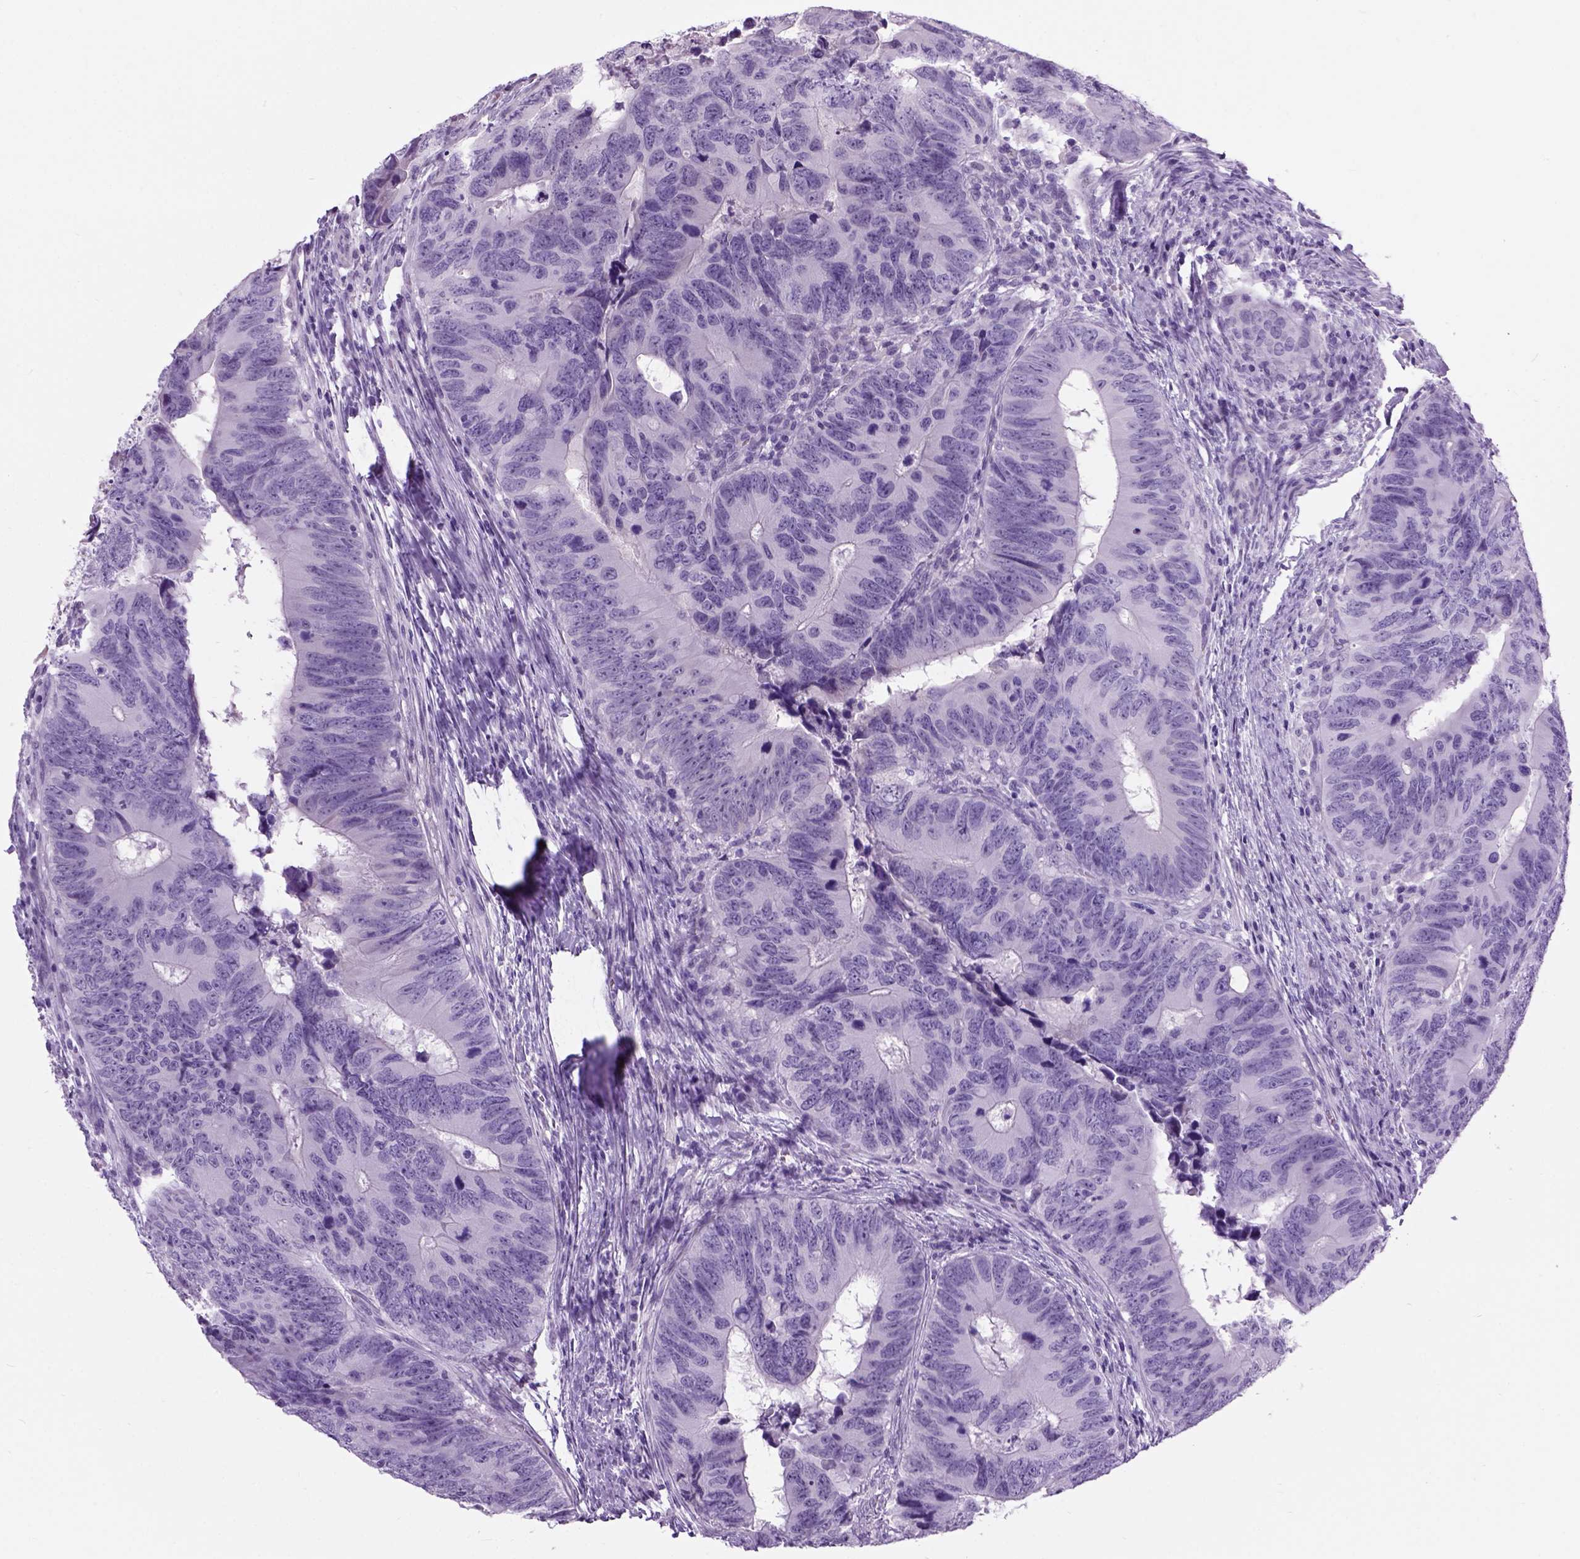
{"staining": {"intensity": "negative", "quantity": "none", "location": "none"}, "tissue": "colorectal cancer", "cell_type": "Tumor cells", "image_type": "cancer", "snomed": [{"axis": "morphology", "description": "Adenocarcinoma, NOS"}, {"axis": "topography", "description": "Colon"}], "caption": "A high-resolution micrograph shows IHC staining of colorectal adenocarcinoma, which exhibits no significant positivity in tumor cells.", "gene": "AXDND1", "patient": {"sex": "female", "age": 82}}